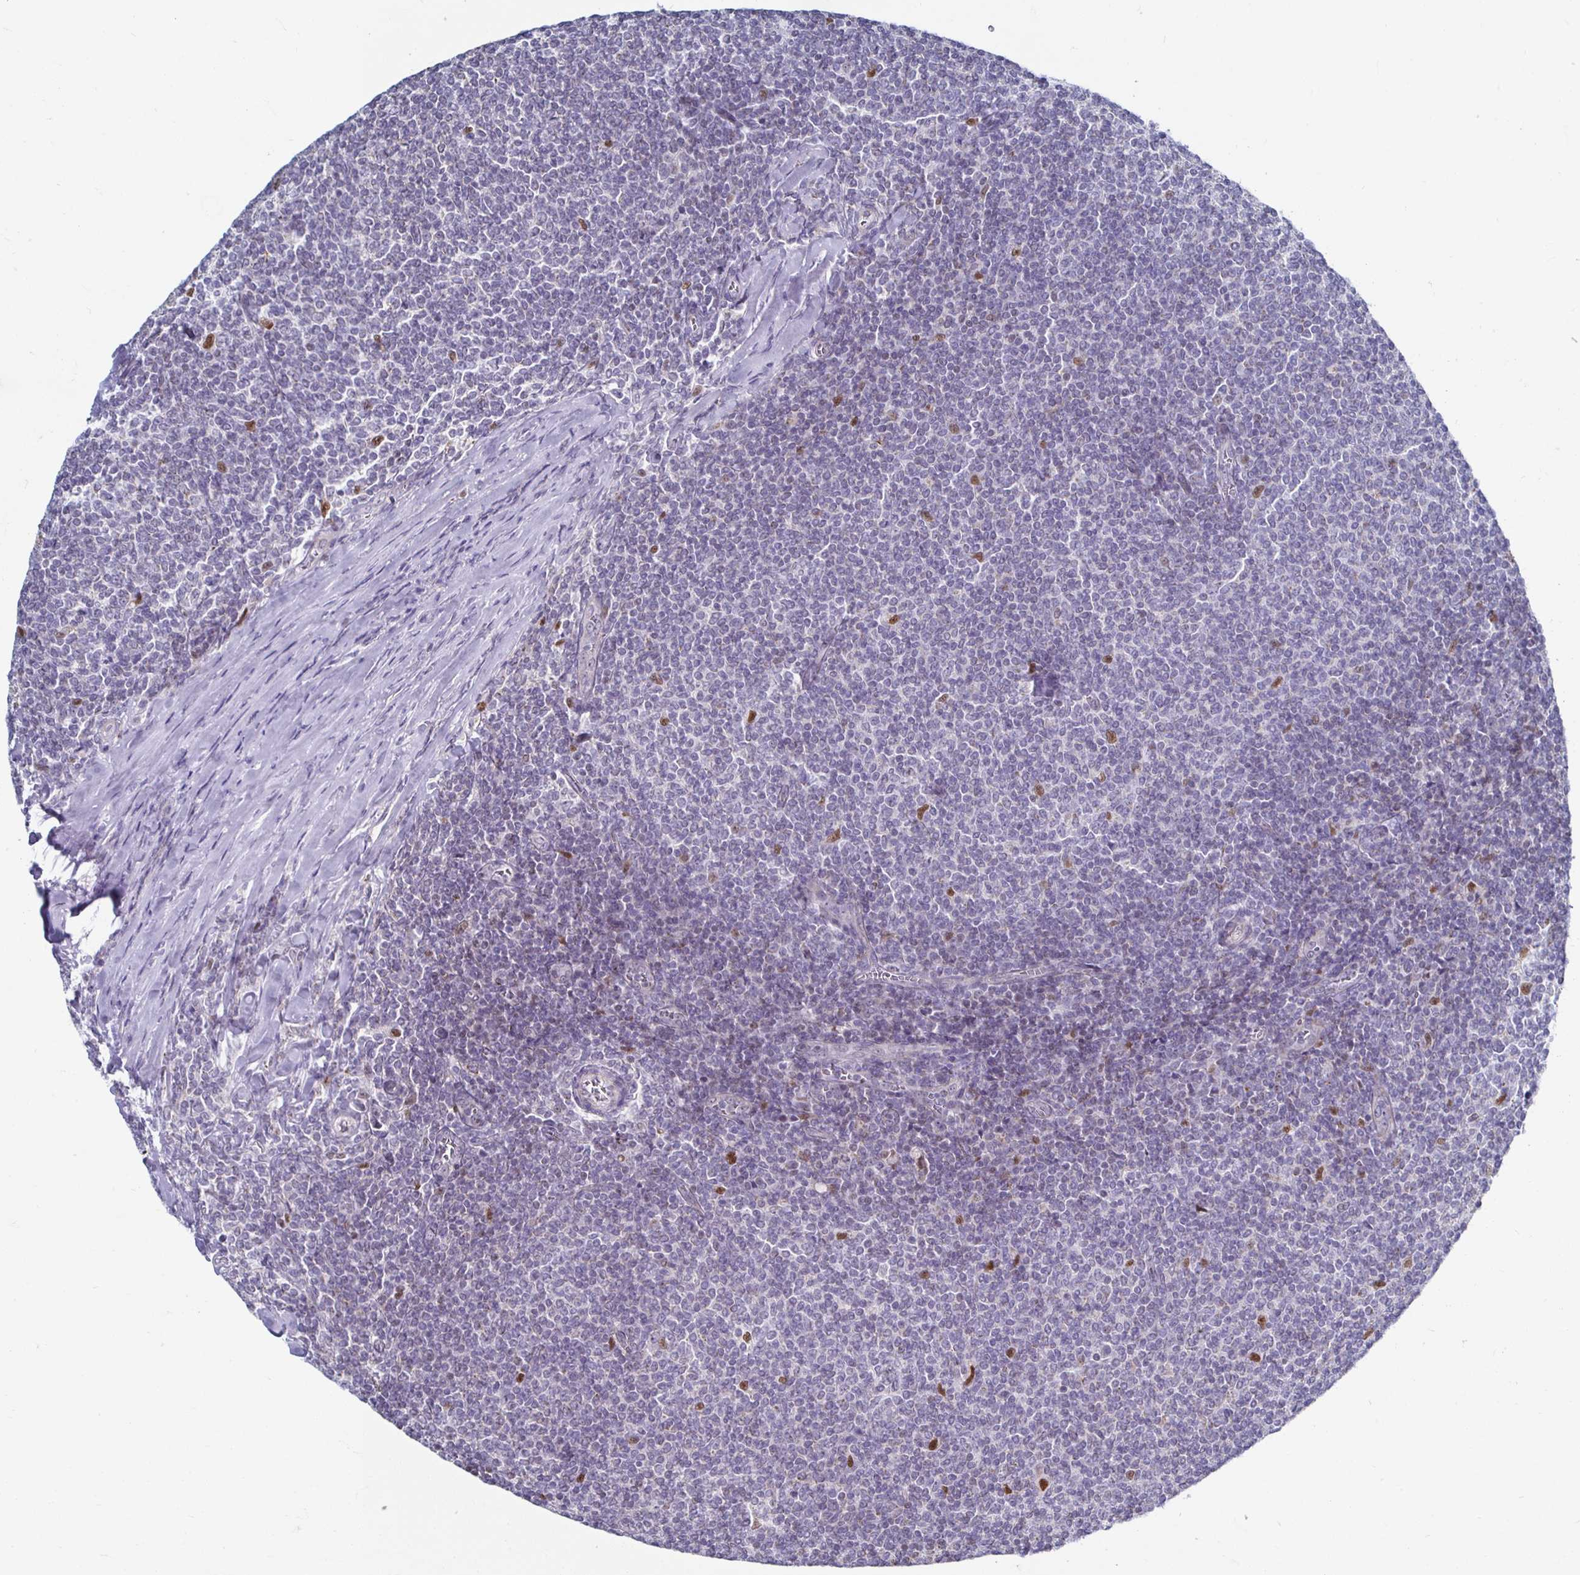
{"staining": {"intensity": "negative", "quantity": "none", "location": "none"}, "tissue": "lymphoma", "cell_type": "Tumor cells", "image_type": "cancer", "snomed": [{"axis": "morphology", "description": "Malignant lymphoma, non-Hodgkin's type, Low grade"}, {"axis": "topography", "description": "Lymph node"}], "caption": "DAB (3,3'-diaminobenzidine) immunohistochemical staining of human low-grade malignant lymphoma, non-Hodgkin's type exhibits no significant staining in tumor cells.", "gene": "NOCT", "patient": {"sex": "male", "age": 52}}